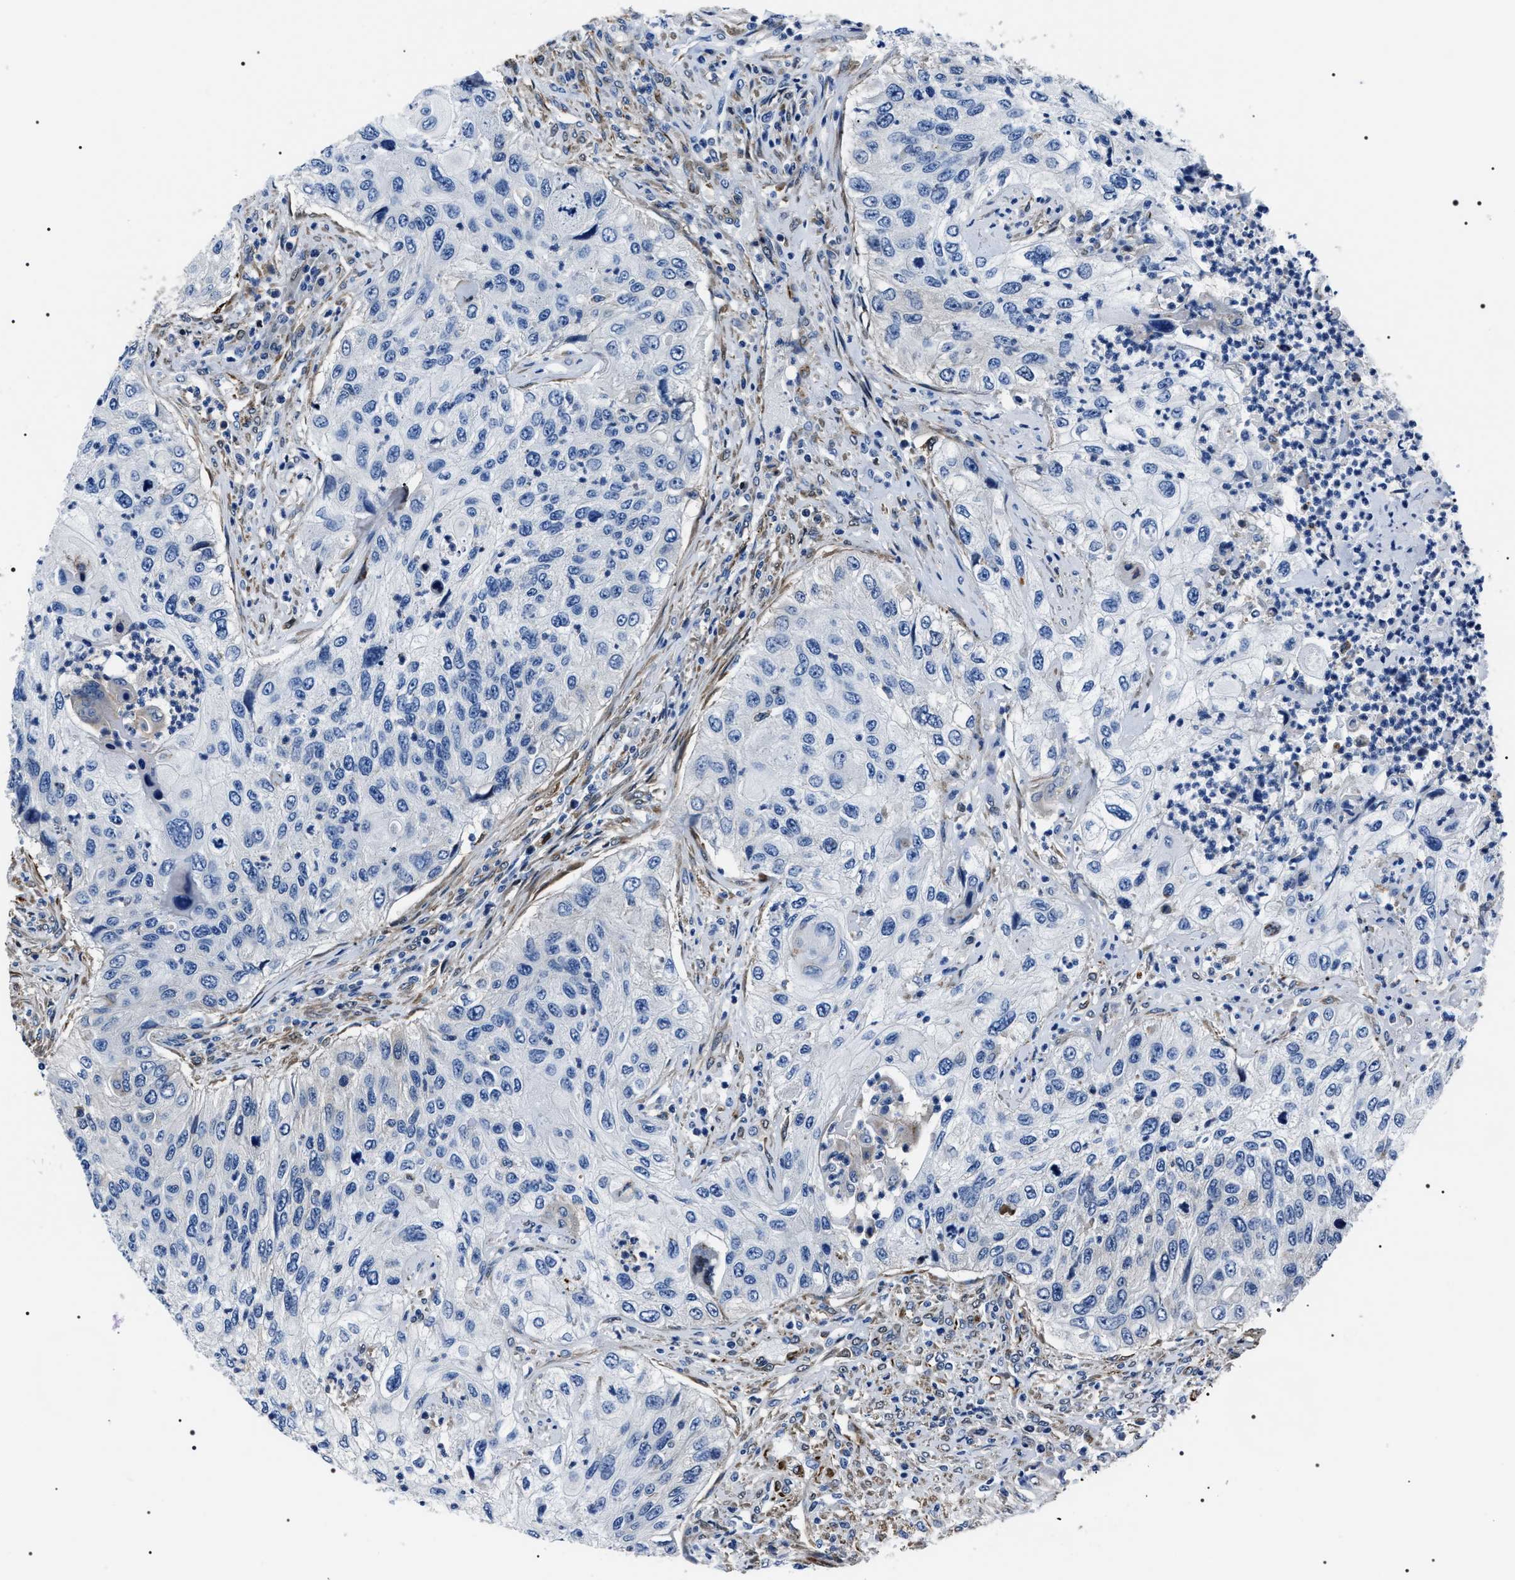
{"staining": {"intensity": "negative", "quantity": "none", "location": "none"}, "tissue": "urothelial cancer", "cell_type": "Tumor cells", "image_type": "cancer", "snomed": [{"axis": "morphology", "description": "Urothelial carcinoma, High grade"}, {"axis": "topography", "description": "Urinary bladder"}], "caption": "Tumor cells are negative for brown protein staining in urothelial carcinoma (high-grade).", "gene": "BAG2", "patient": {"sex": "female", "age": 60}}